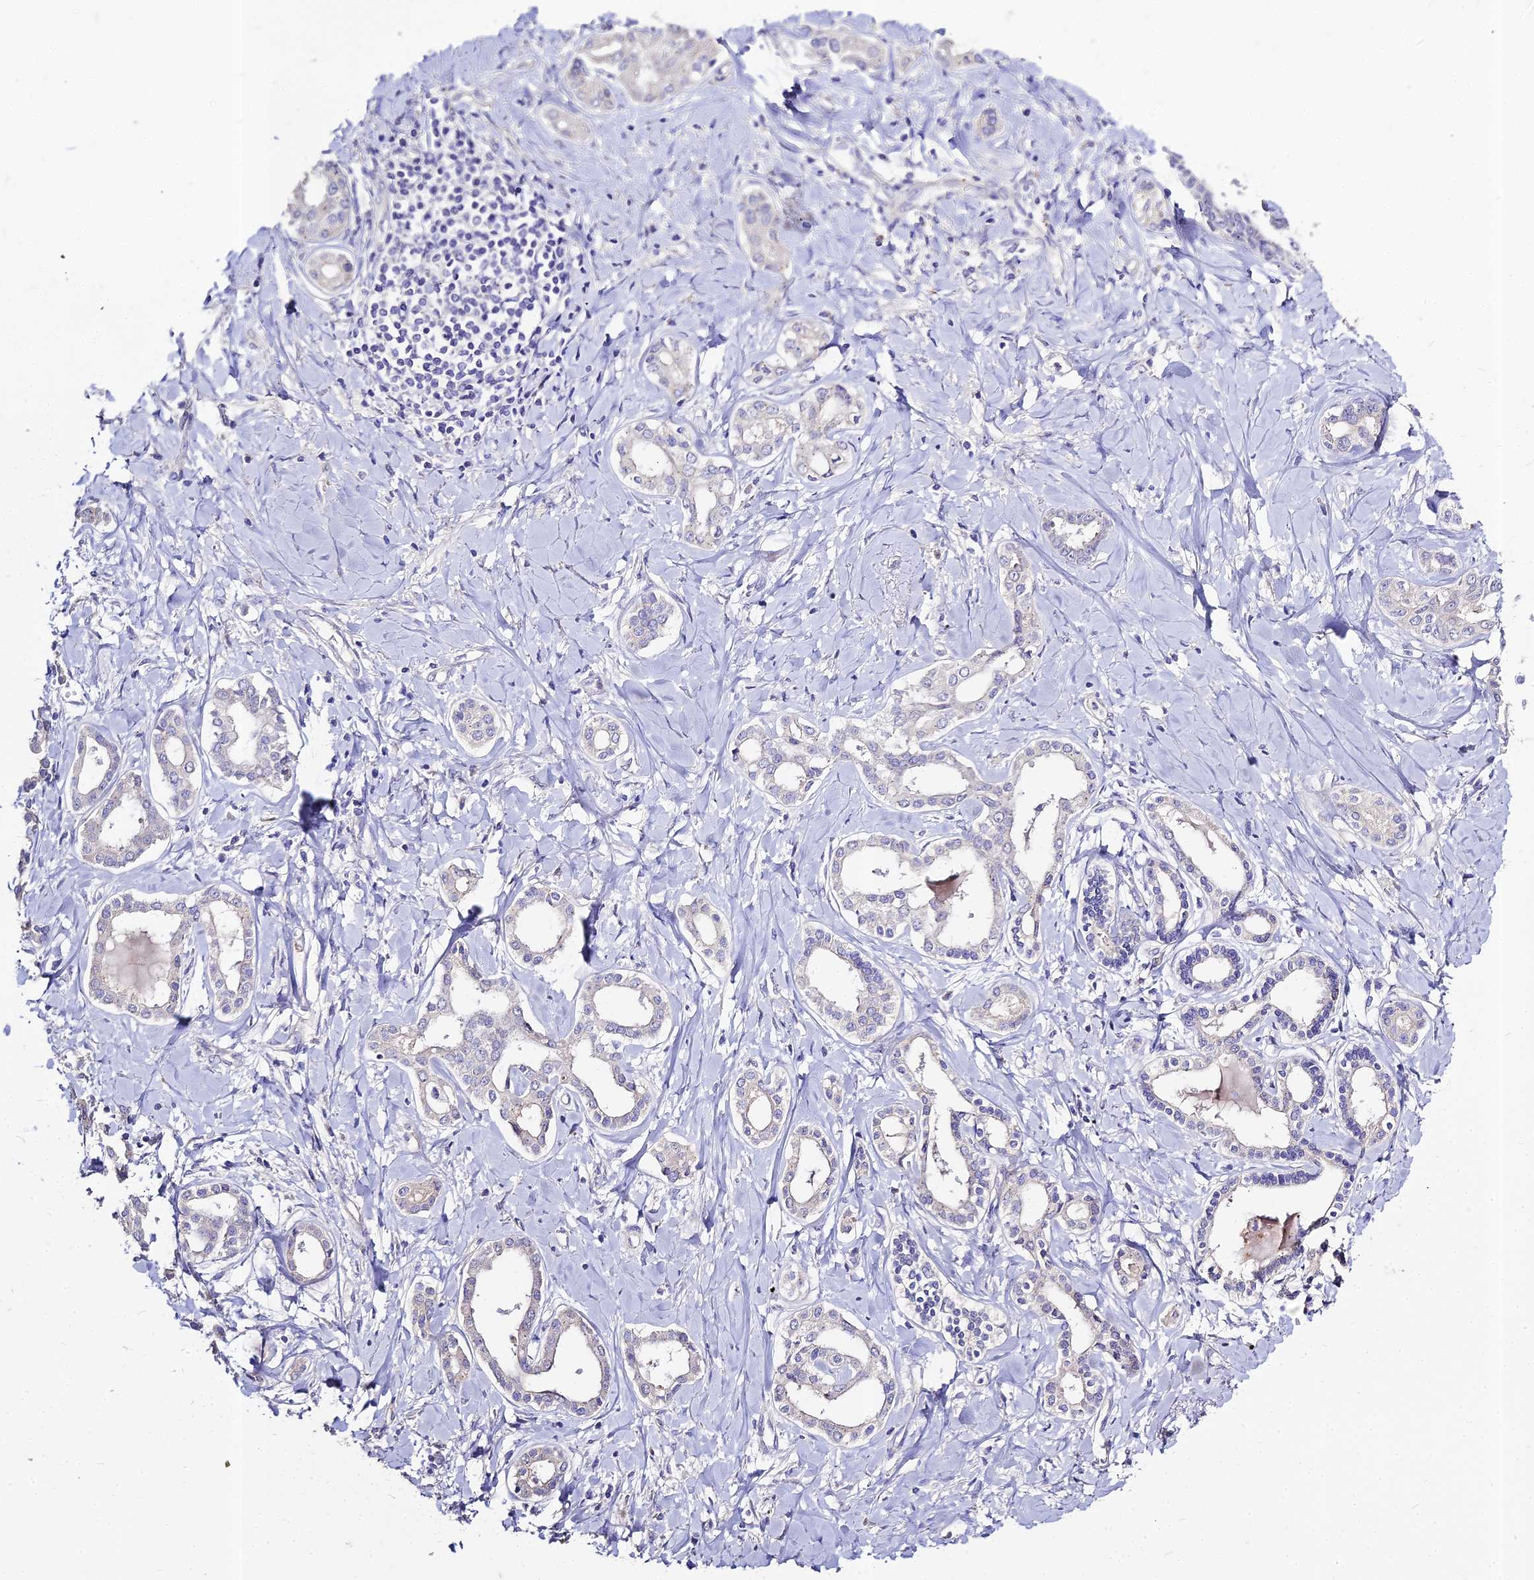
{"staining": {"intensity": "negative", "quantity": "none", "location": "none"}, "tissue": "liver cancer", "cell_type": "Tumor cells", "image_type": "cancer", "snomed": [{"axis": "morphology", "description": "Cholangiocarcinoma"}, {"axis": "topography", "description": "Liver"}], "caption": "High magnification brightfield microscopy of liver cholangiocarcinoma stained with DAB (brown) and counterstained with hematoxylin (blue): tumor cells show no significant positivity.", "gene": "GLYAT", "patient": {"sex": "female", "age": 77}}